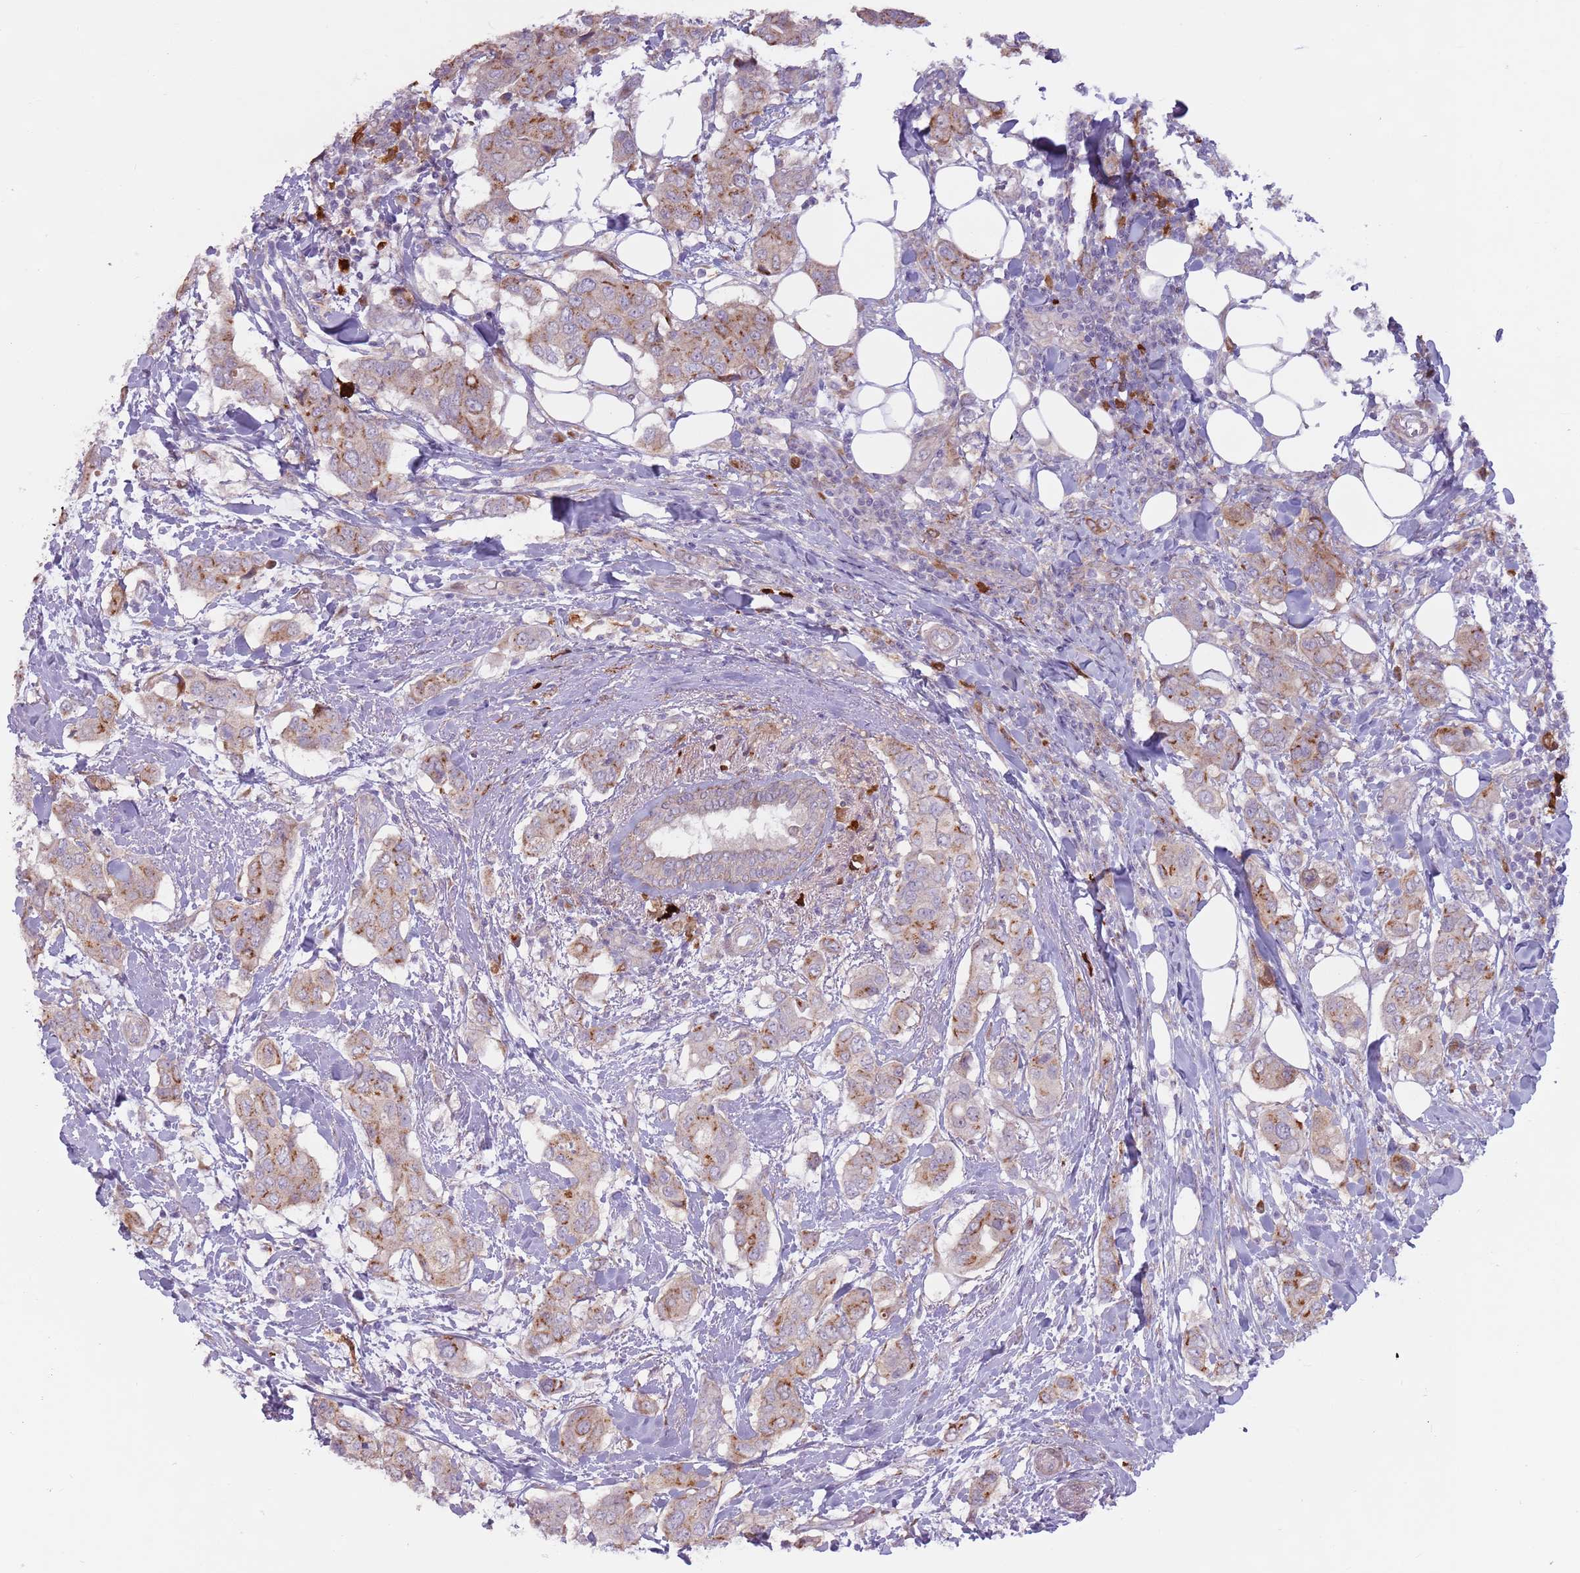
{"staining": {"intensity": "moderate", "quantity": "<25%", "location": "cytoplasmic/membranous"}, "tissue": "breast cancer", "cell_type": "Tumor cells", "image_type": "cancer", "snomed": [{"axis": "morphology", "description": "Lobular carcinoma"}, {"axis": "topography", "description": "Breast"}], "caption": "Protein staining of lobular carcinoma (breast) tissue shows moderate cytoplasmic/membranous expression in about <25% of tumor cells.", "gene": "CCDC150", "patient": {"sex": "female", "age": 51}}